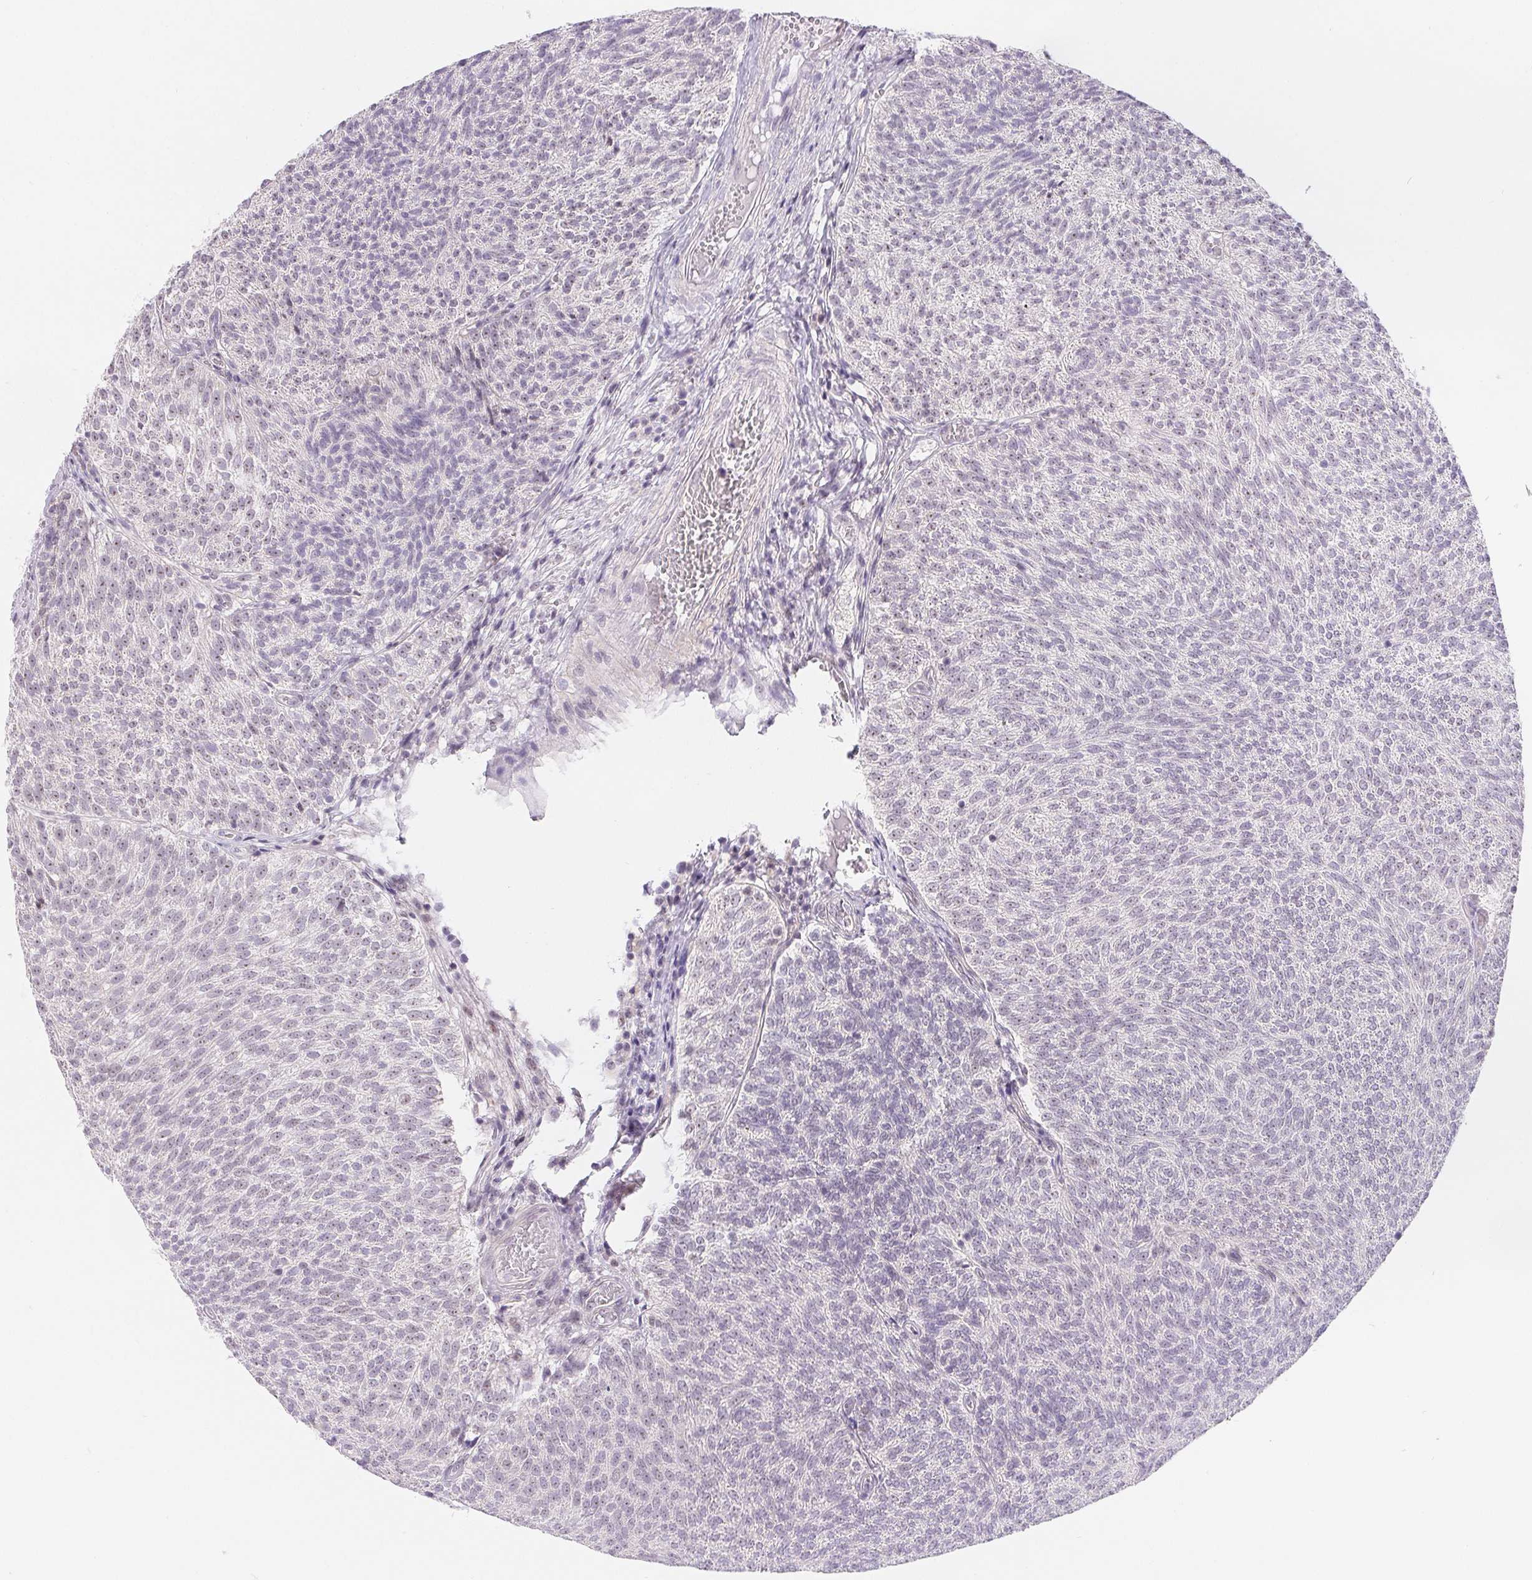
{"staining": {"intensity": "moderate", "quantity": "<25%", "location": "nuclear"}, "tissue": "urothelial cancer", "cell_type": "Tumor cells", "image_type": "cancer", "snomed": [{"axis": "morphology", "description": "Urothelial carcinoma, Low grade"}, {"axis": "topography", "description": "Urinary bladder"}], "caption": "Immunohistochemical staining of urothelial carcinoma (low-grade) shows moderate nuclear protein positivity in about <25% of tumor cells. (DAB IHC, brown staining for protein, blue staining for nuclei).", "gene": "LCA5L", "patient": {"sex": "male", "age": 77}}